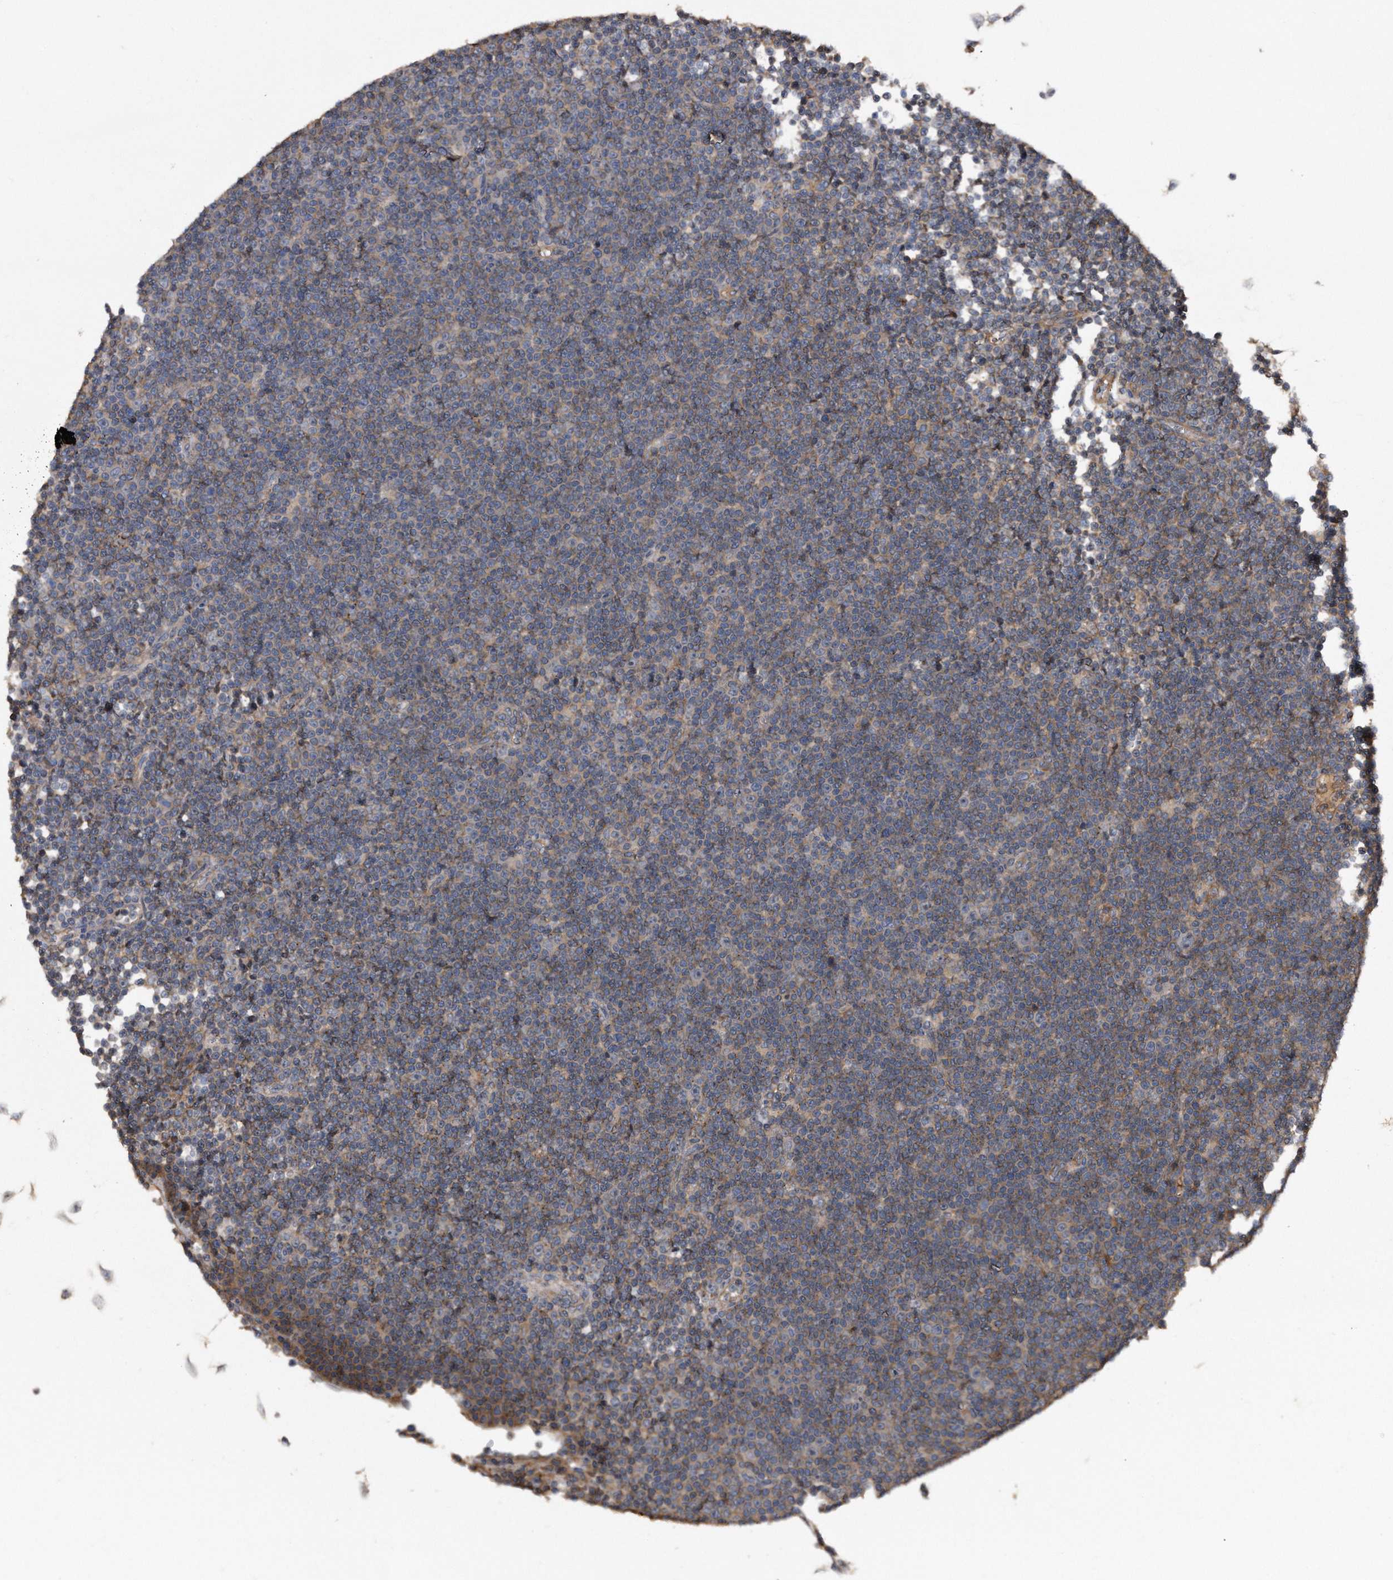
{"staining": {"intensity": "negative", "quantity": "none", "location": "none"}, "tissue": "lymphoma", "cell_type": "Tumor cells", "image_type": "cancer", "snomed": [{"axis": "morphology", "description": "Malignant lymphoma, non-Hodgkin's type, Low grade"}, {"axis": "topography", "description": "Lymph node"}], "caption": "This micrograph is of low-grade malignant lymphoma, non-Hodgkin's type stained with immunohistochemistry (IHC) to label a protein in brown with the nuclei are counter-stained blue. There is no positivity in tumor cells.", "gene": "KCND3", "patient": {"sex": "female", "age": 67}}